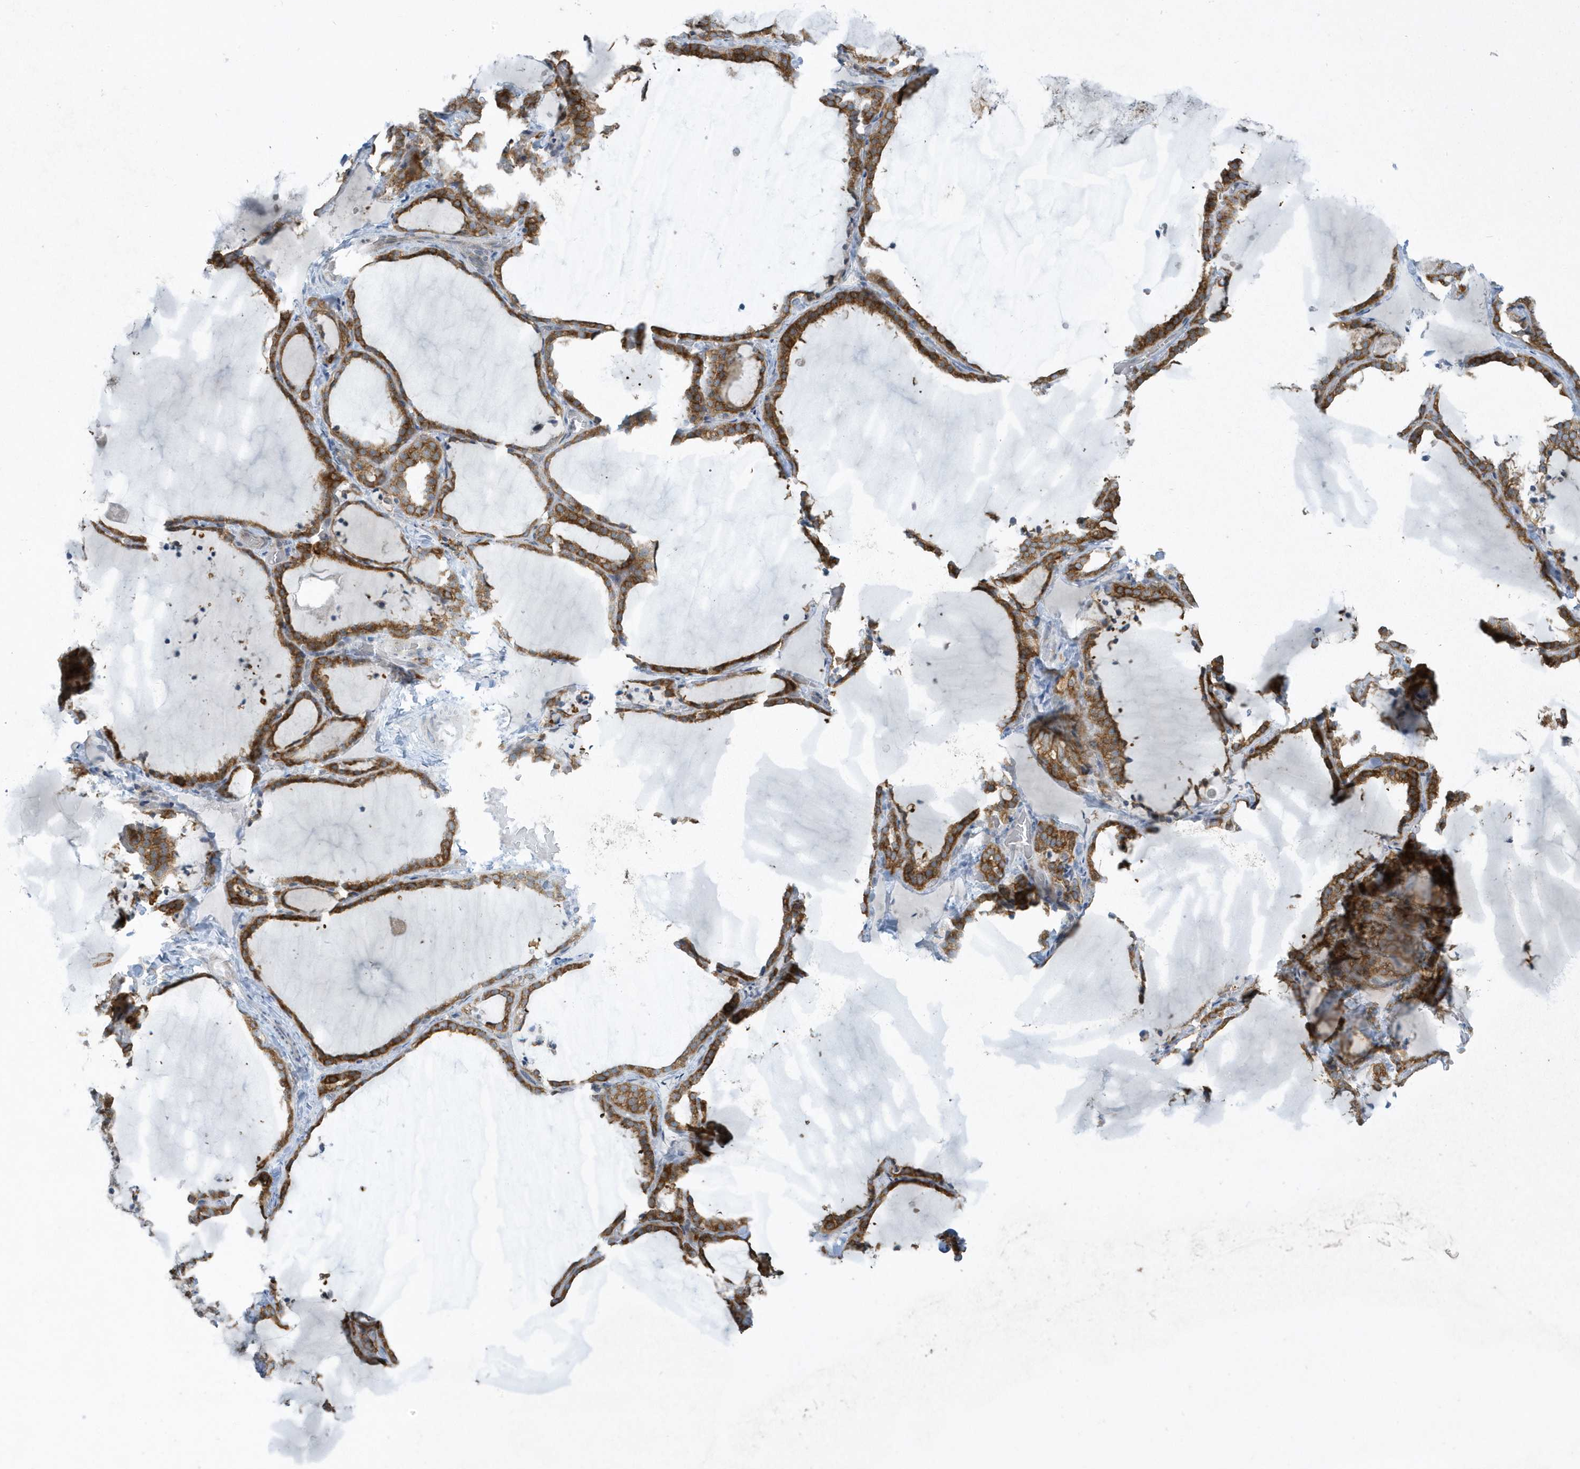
{"staining": {"intensity": "strong", "quantity": ">75%", "location": "cytoplasmic/membranous"}, "tissue": "thyroid gland", "cell_type": "Glandular cells", "image_type": "normal", "snomed": [{"axis": "morphology", "description": "Normal tissue, NOS"}, {"axis": "topography", "description": "Thyroid gland"}], "caption": "A micrograph showing strong cytoplasmic/membranous staining in approximately >75% of glandular cells in normal thyroid gland, as visualized by brown immunohistochemical staining.", "gene": "SCN3A", "patient": {"sex": "female", "age": 22}}